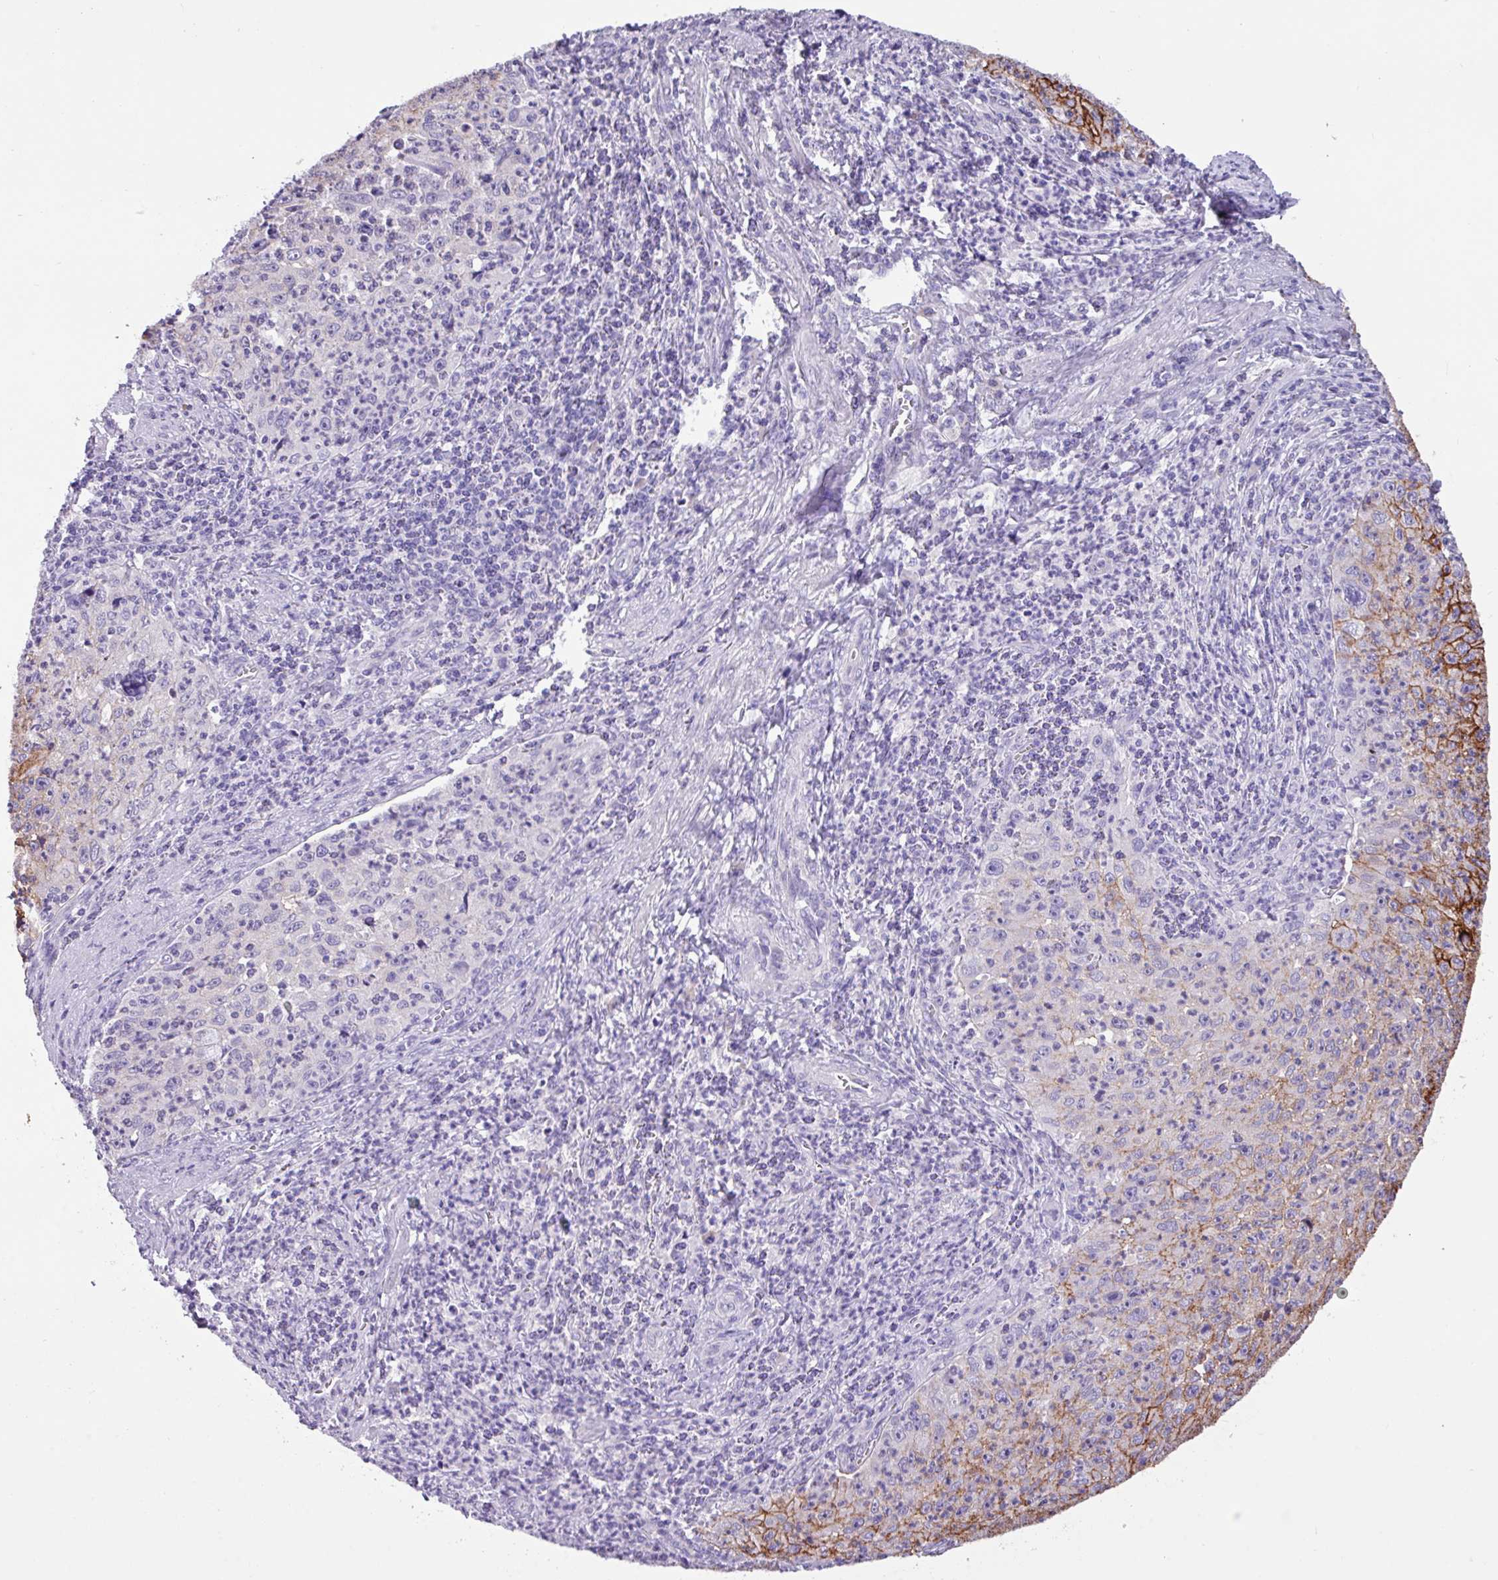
{"staining": {"intensity": "moderate", "quantity": "<25%", "location": "cytoplasmic/membranous"}, "tissue": "cervical cancer", "cell_type": "Tumor cells", "image_type": "cancer", "snomed": [{"axis": "morphology", "description": "Squamous cell carcinoma, NOS"}, {"axis": "topography", "description": "Cervix"}], "caption": "Protein staining demonstrates moderate cytoplasmic/membranous expression in approximately <25% of tumor cells in cervical squamous cell carcinoma.", "gene": "EPCAM", "patient": {"sex": "female", "age": 30}}